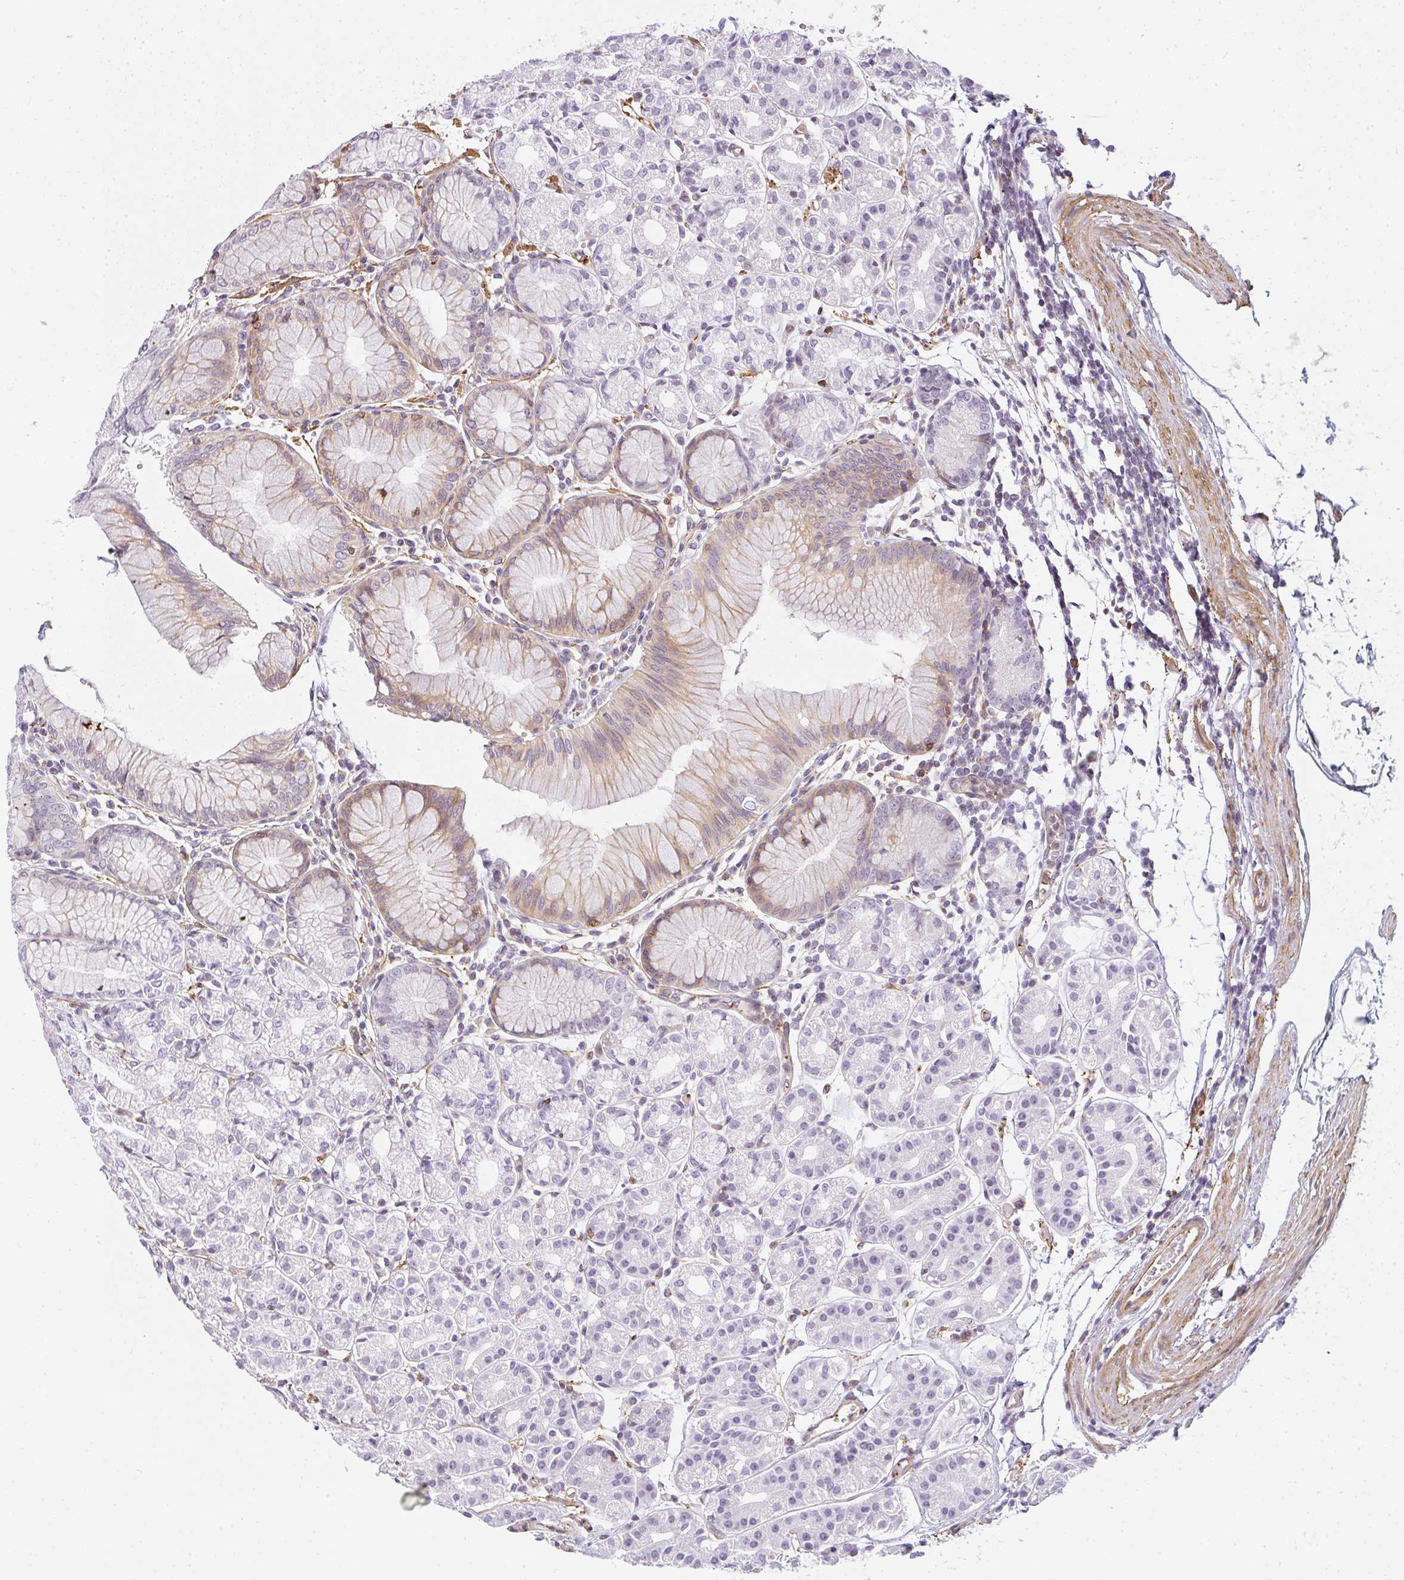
{"staining": {"intensity": "weak", "quantity": "<25%", "location": "cytoplasmic/membranous"}, "tissue": "stomach", "cell_type": "Glandular cells", "image_type": "normal", "snomed": [{"axis": "morphology", "description": "Normal tissue, NOS"}, {"axis": "topography", "description": "Stomach"}], "caption": "This is an IHC image of benign stomach. There is no staining in glandular cells.", "gene": "SULF1", "patient": {"sex": "female", "age": 57}}